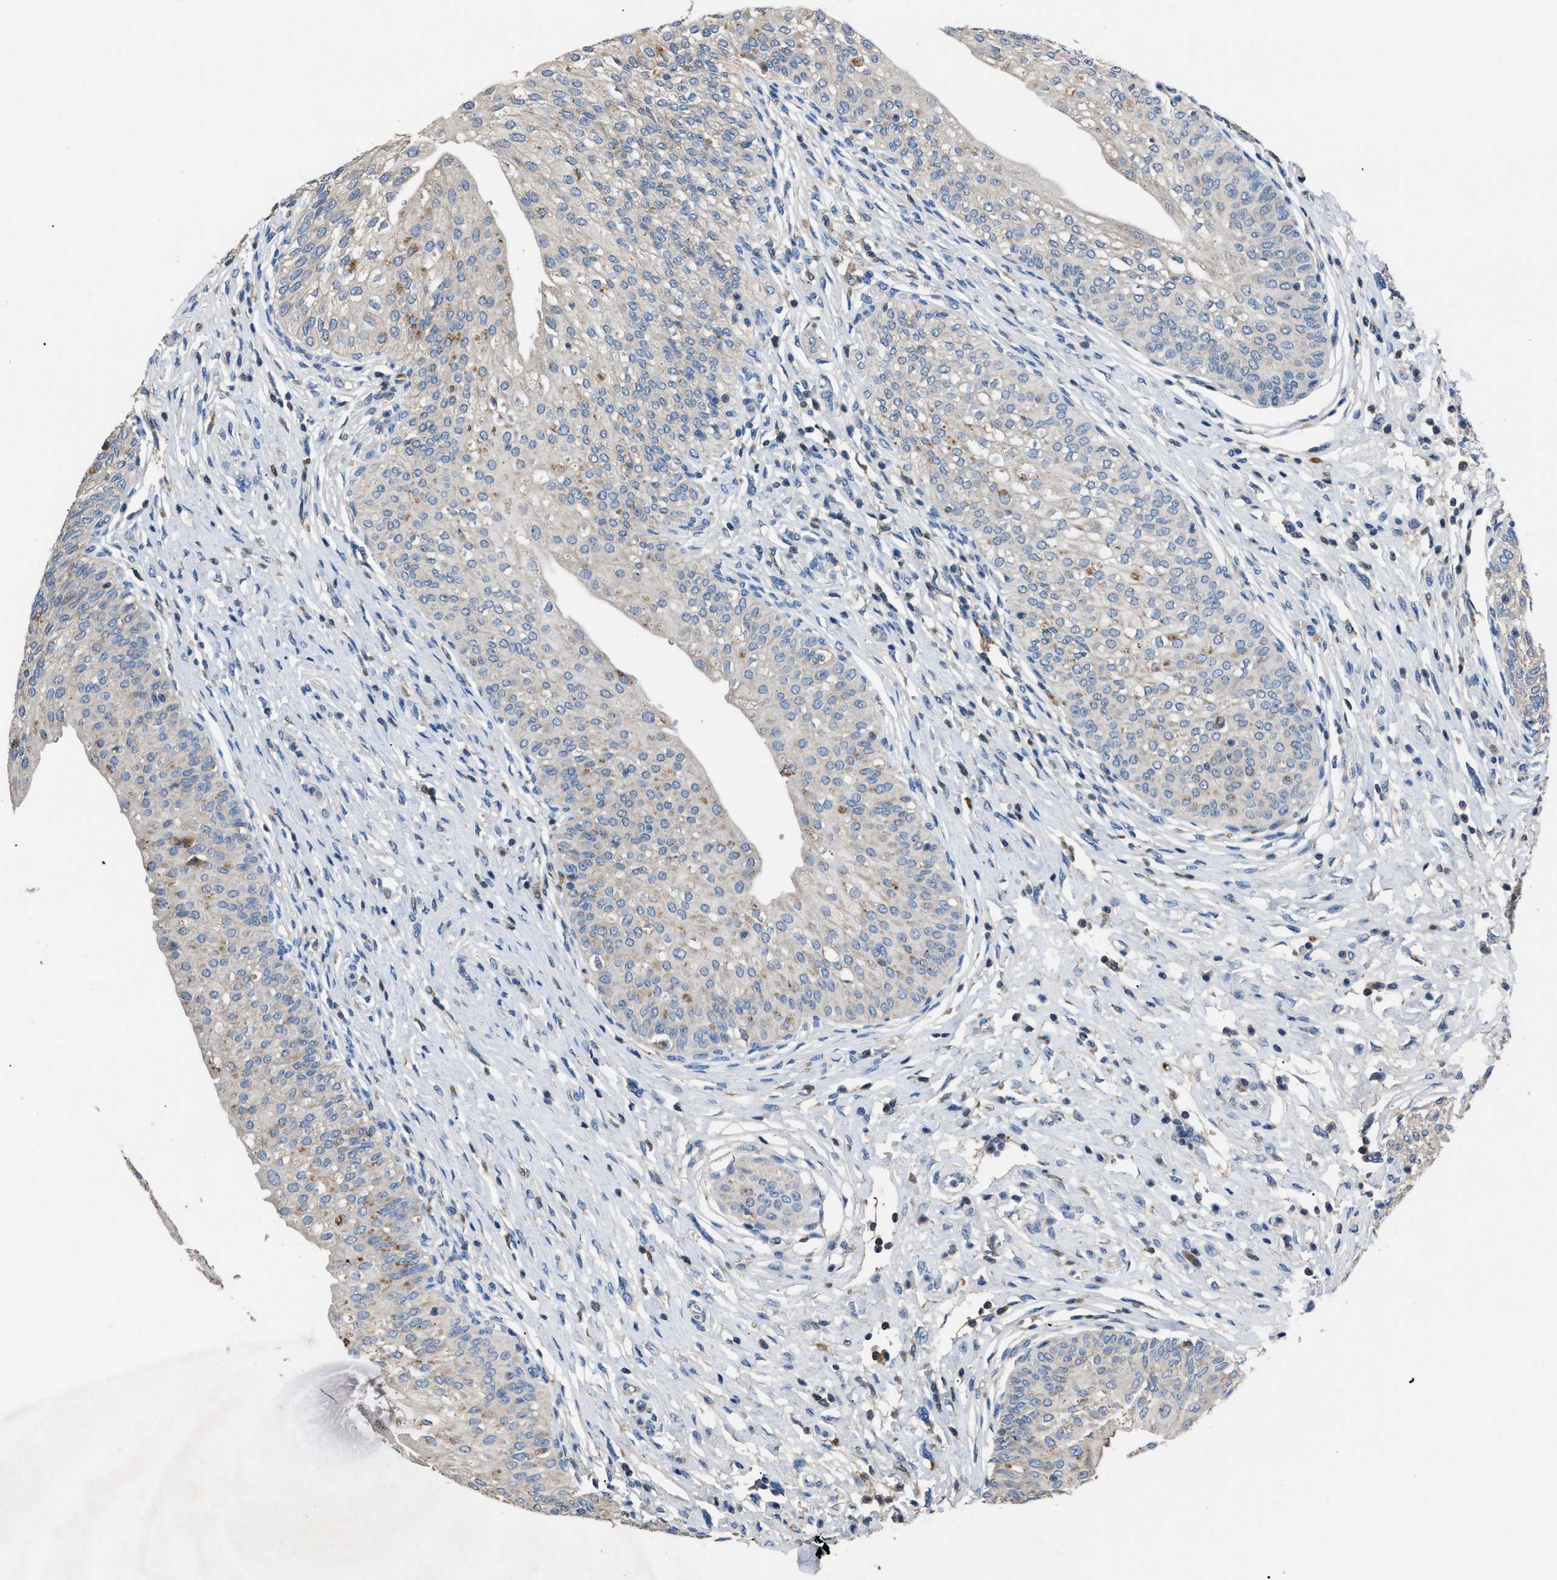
{"staining": {"intensity": "moderate", "quantity": "<25%", "location": "cytoplasmic/membranous"}, "tissue": "urinary bladder", "cell_type": "Urothelial cells", "image_type": "normal", "snomed": [{"axis": "morphology", "description": "Normal tissue, NOS"}, {"axis": "topography", "description": "Urinary bladder"}], "caption": "Brown immunohistochemical staining in unremarkable urinary bladder reveals moderate cytoplasmic/membranous positivity in about <25% of urothelial cells.", "gene": "SGCZ", "patient": {"sex": "male", "age": 46}}